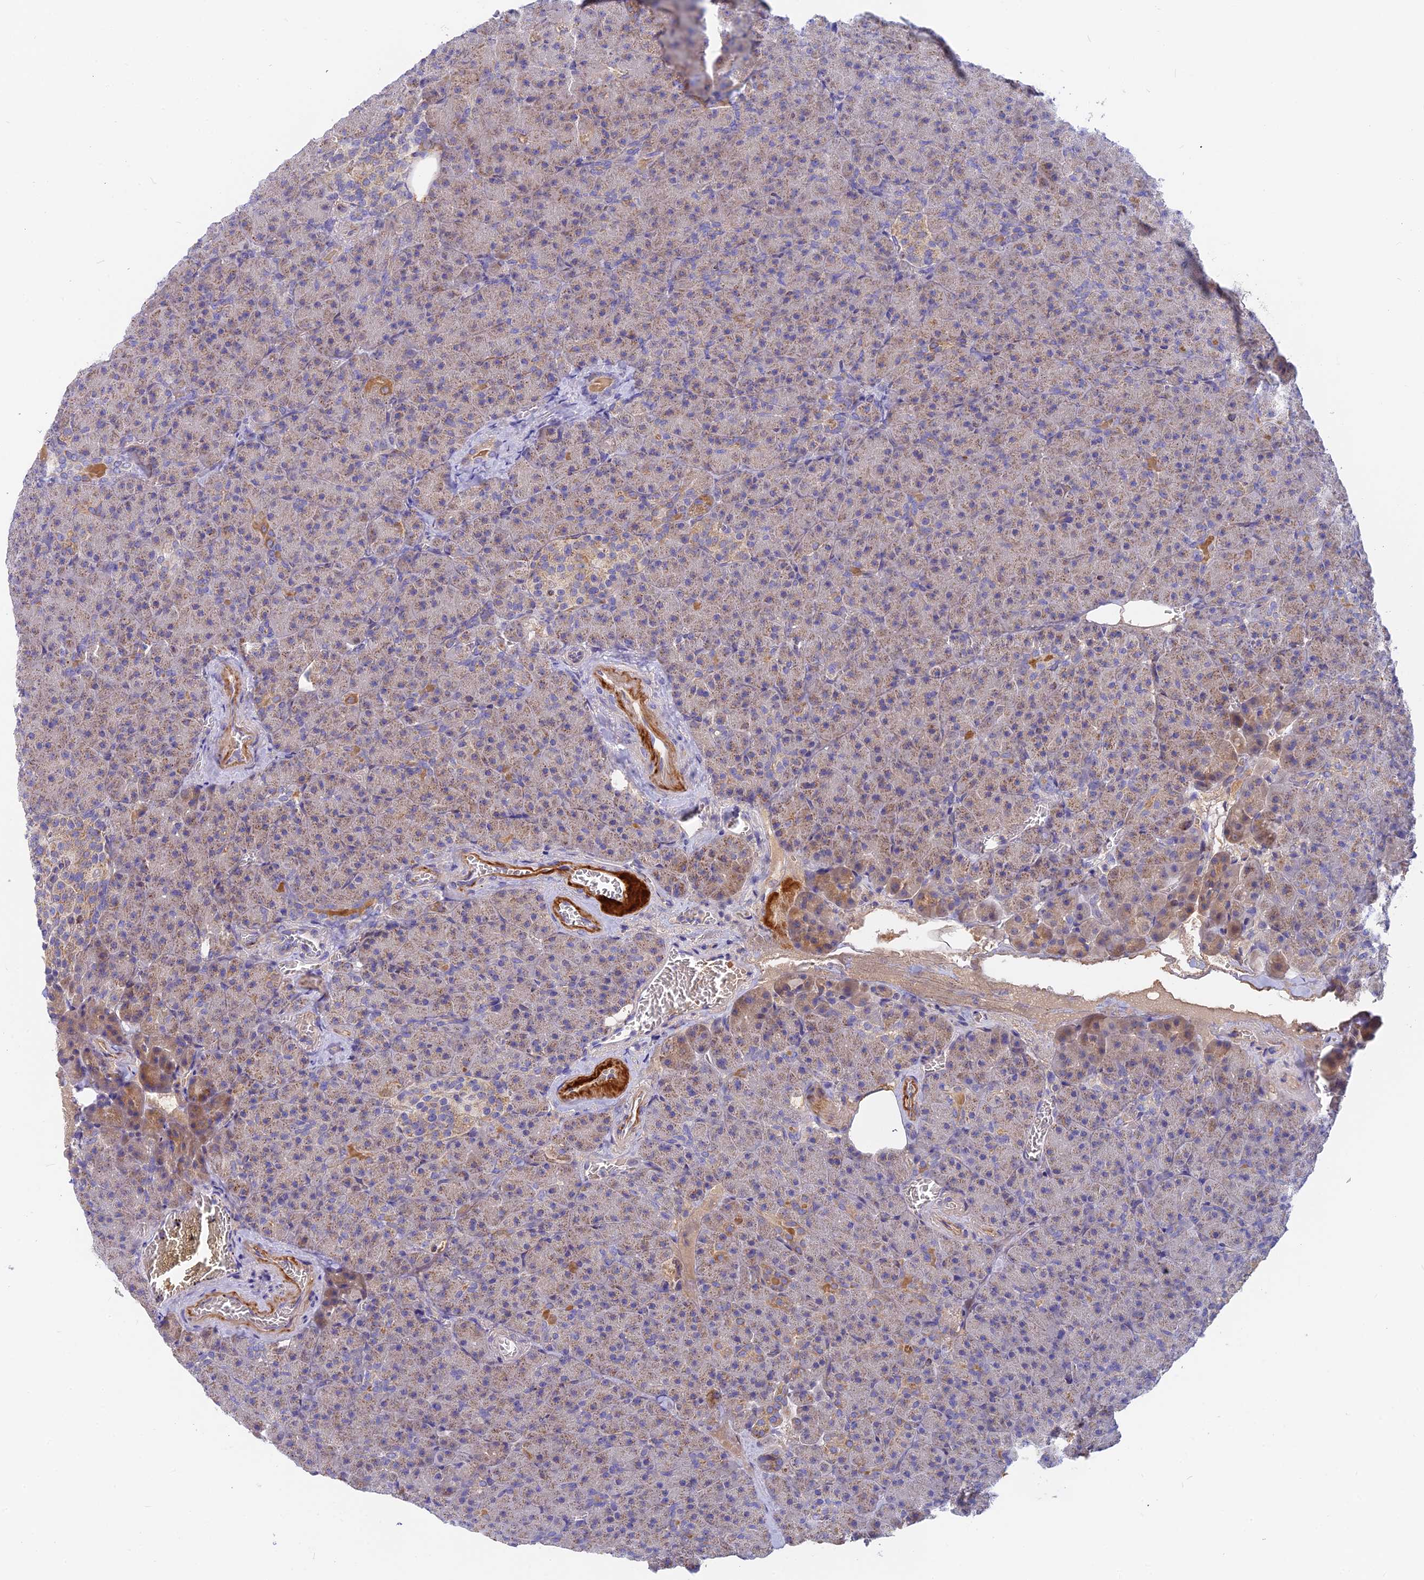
{"staining": {"intensity": "moderate", "quantity": "25%-75%", "location": "cytoplasmic/membranous"}, "tissue": "pancreas", "cell_type": "Exocrine glandular cells", "image_type": "normal", "snomed": [{"axis": "morphology", "description": "Normal tissue, NOS"}, {"axis": "topography", "description": "Pancreas"}], "caption": "High-magnification brightfield microscopy of benign pancreas stained with DAB (3,3'-diaminobenzidine) (brown) and counterstained with hematoxylin (blue). exocrine glandular cells exhibit moderate cytoplasmic/membranous positivity is appreciated in approximately25%-75% of cells. The staining is performed using DAB (3,3'-diaminobenzidine) brown chromogen to label protein expression. The nuclei are counter-stained blue using hematoxylin.", "gene": "CACNA1B", "patient": {"sex": "female", "age": 74}}